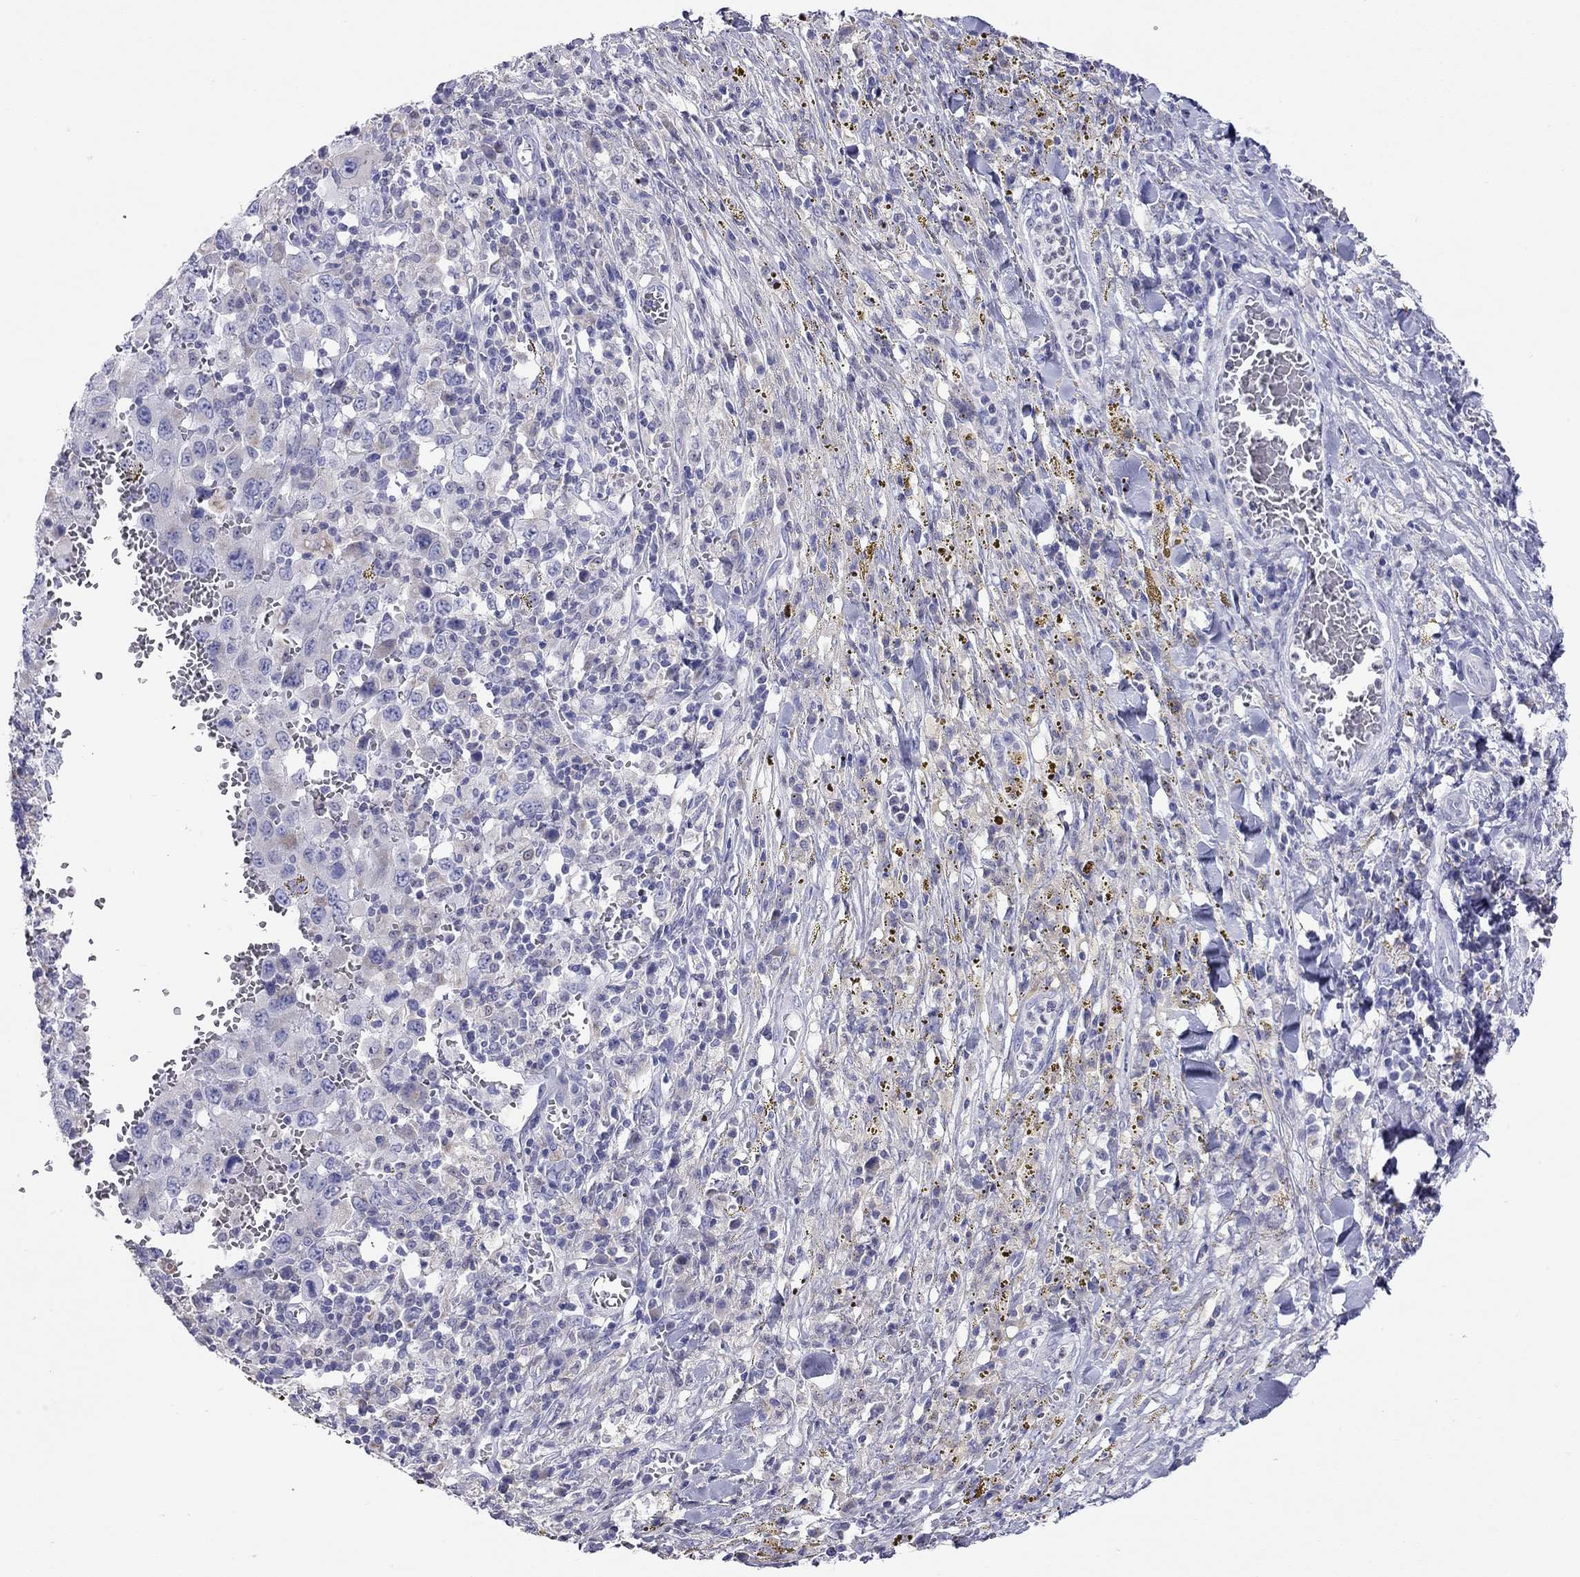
{"staining": {"intensity": "negative", "quantity": "none", "location": "none"}, "tissue": "melanoma", "cell_type": "Tumor cells", "image_type": "cancer", "snomed": [{"axis": "morphology", "description": "Malignant melanoma, NOS"}, {"axis": "topography", "description": "Skin"}], "caption": "DAB (3,3'-diaminobenzidine) immunohistochemical staining of human malignant melanoma shows no significant positivity in tumor cells. (Brightfield microscopy of DAB IHC at high magnification).", "gene": "SLC46A2", "patient": {"sex": "female", "age": 91}}